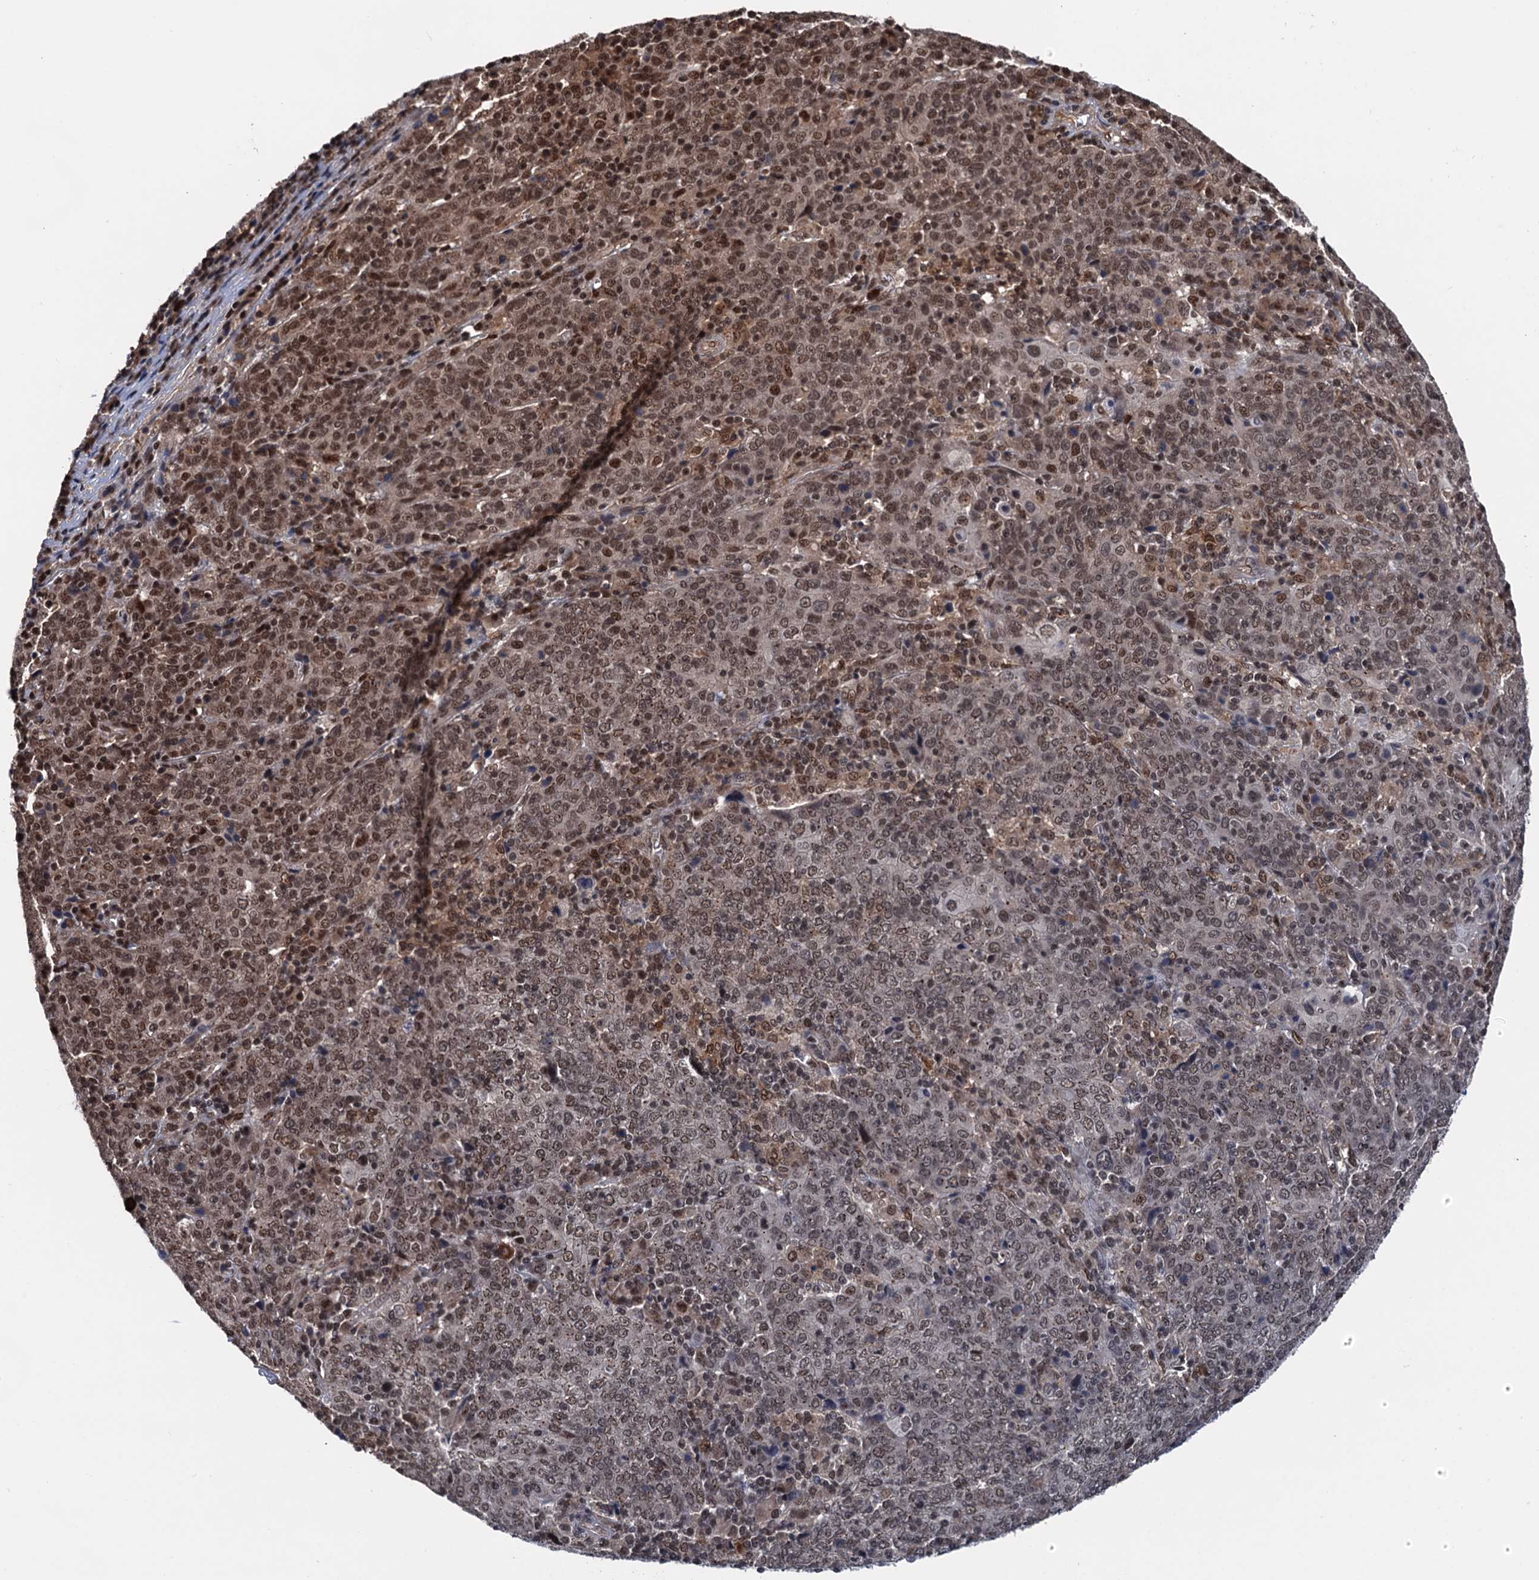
{"staining": {"intensity": "moderate", "quantity": "25%-75%", "location": "nuclear"}, "tissue": "cervical cancer", "cell_type": "Tumor cells", "image_type": "cancer", "snomed": [{"axis": "morphology", "description": "Squamous cell carcinoma, NOS"}, {"axis": "topography", "description": "Cervix"}], "caption": "Immunohistochemistry image of neoplastic tissue: human cervical squamous cell carcinoma stained using IHC shows medium levels of moderate protein expression localized specifically in the nuclear of tumor cells, appearing as a nuclear brown color.", "gene": "RASSF4", "patient": {"sex": "female", "age": 67}}